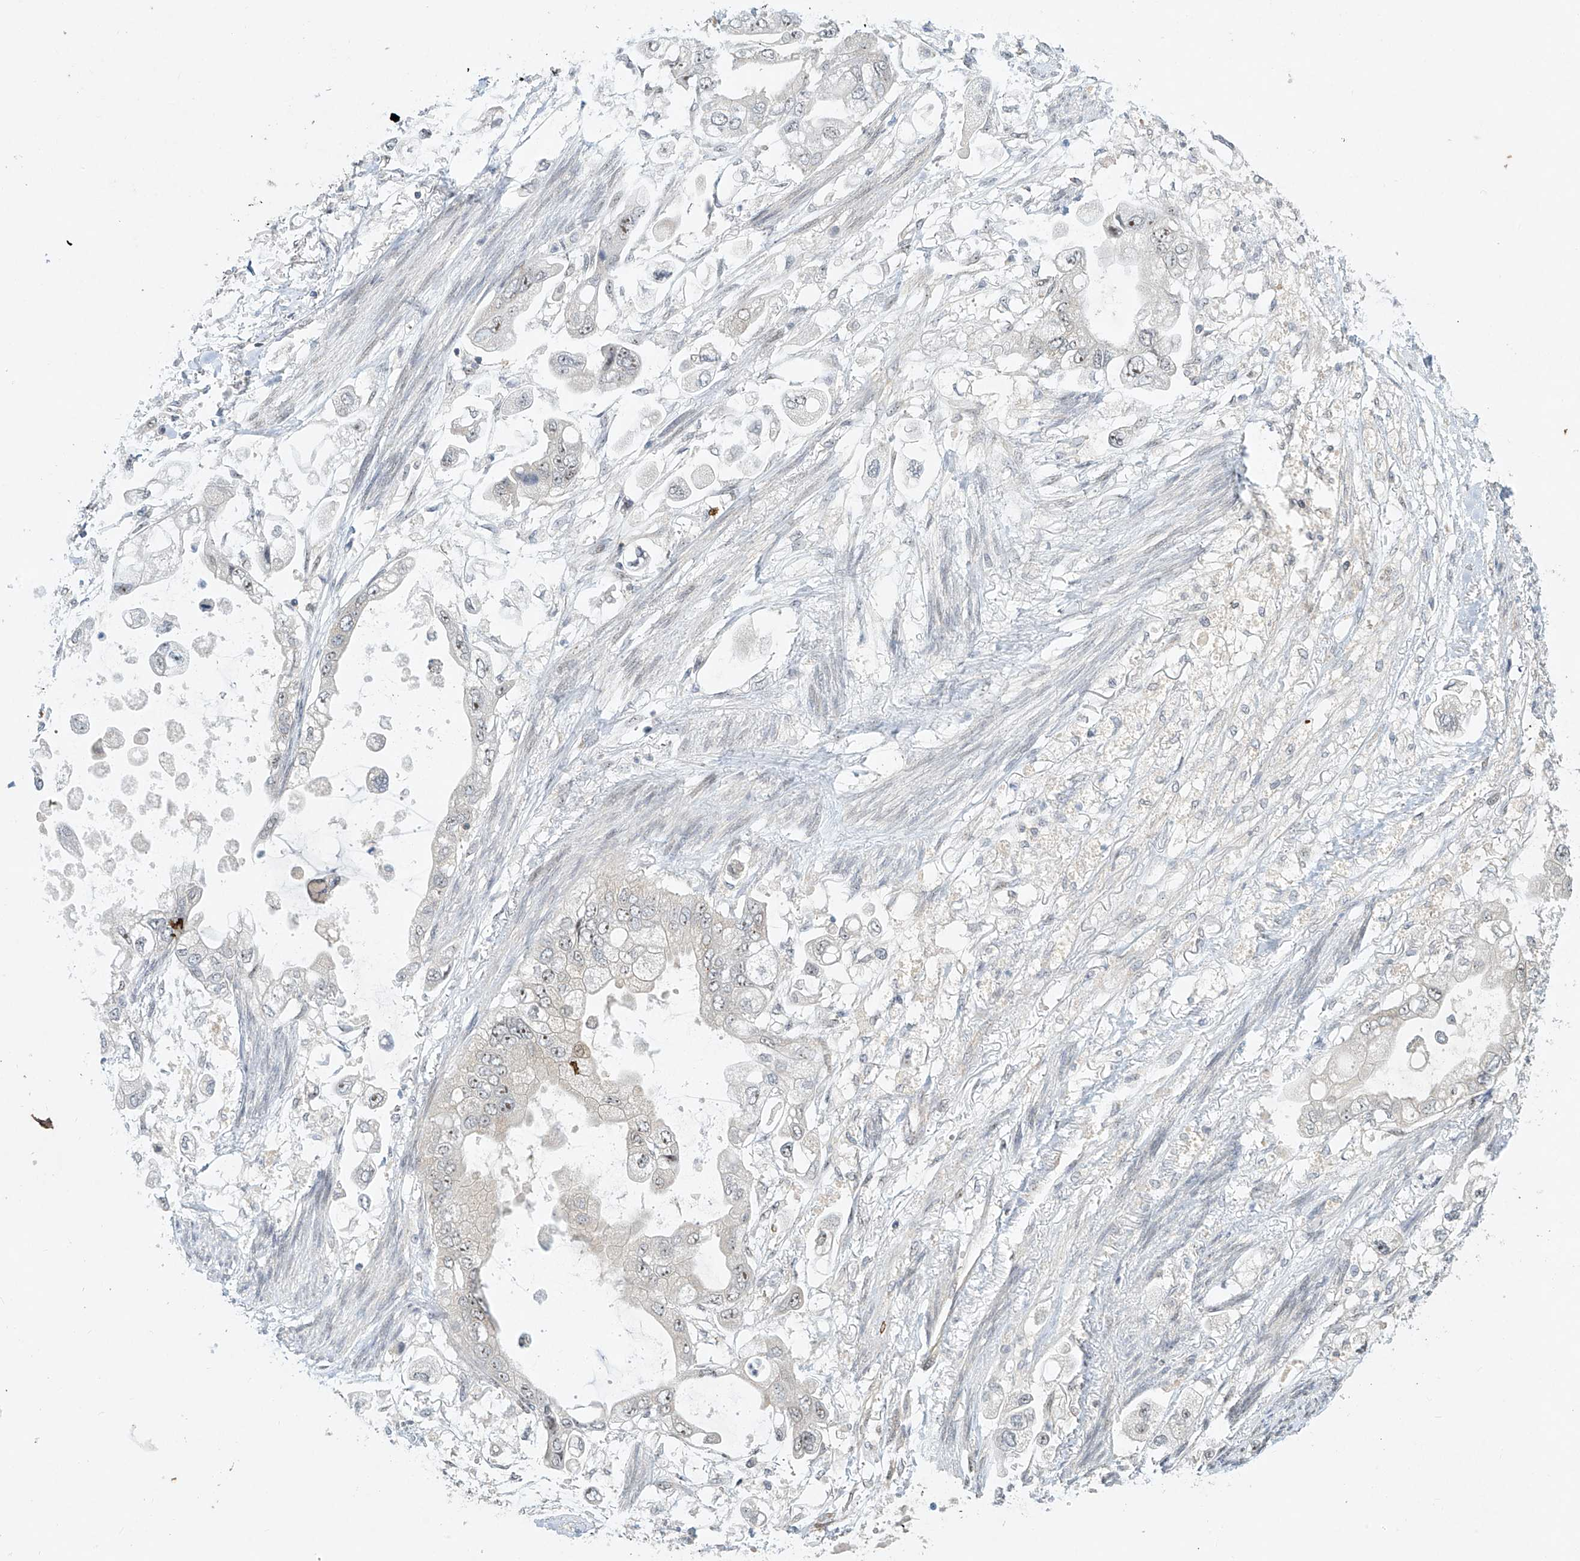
{"staining": {"intensity": "weak", "quantity": "<25%", "location": "nuclear"}, "tissue": "stomach cancer", "cell_type": "Tumor cells", "image_type": "cancer", "snomed": [{"axis": "morphology", "description": "Adenocarcinoma, NOS"}, {"axis": "topography", "description": "Stomach"}], "caption": "An immunohistochemistry histopathology image of stomach adenocarcinoma is shown. There is no staining in tumor cells of stomach adenocarcinoma.", "gene": "TASP1", "patient": {"sex": "male", "age": 62}}